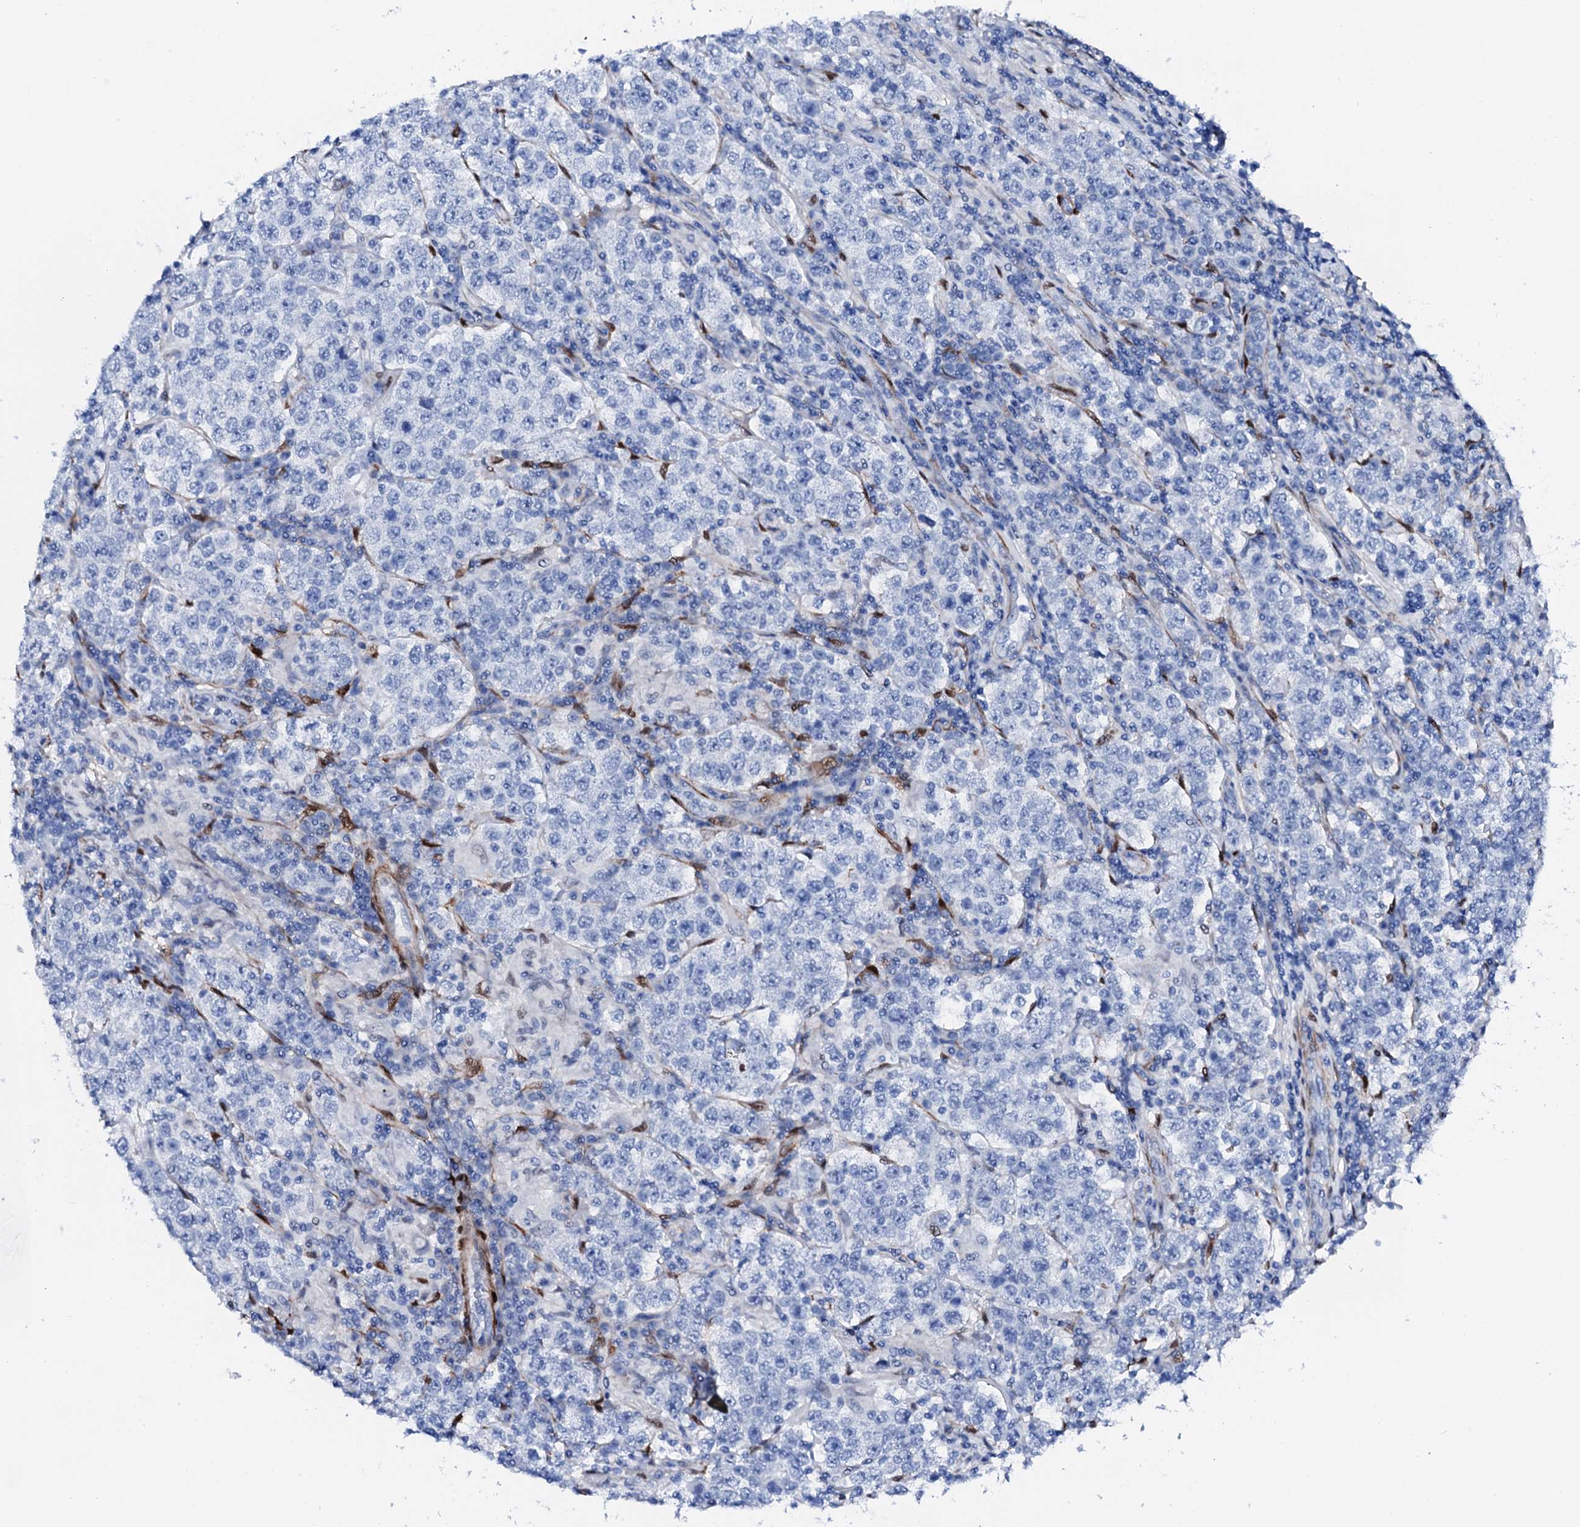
{"staining": {"intensity": "negative", "quantity": "none", "location": "none"}, "tissue": "testis cancer", "cell_type": "Tumor cells", "image_type": "cancer", "snomed": [{"axis": "morphology", "description": "Normal tissue, NOS"}, {"axis": "morphology", "description": "Urothelial carcinoma, High grade"}, {"axis": "morphology", "description": "Seminoma, NOS"}, {"axis": "morphology", "description": "Carcinoma, Embryonal, NOS"}, {"axis": "topography", "description": "Urinary bladder"}, {"axis": "topography", "description": "Testis"}], "caption": "A high-resolution micrograph shows immunohistochemistry (IHC) staining of testis embryonal carcinoma, which displays no significant staining in tumor cells.", "gene": "NRIP2", "patient": {"sex": "male", "age": 41}}